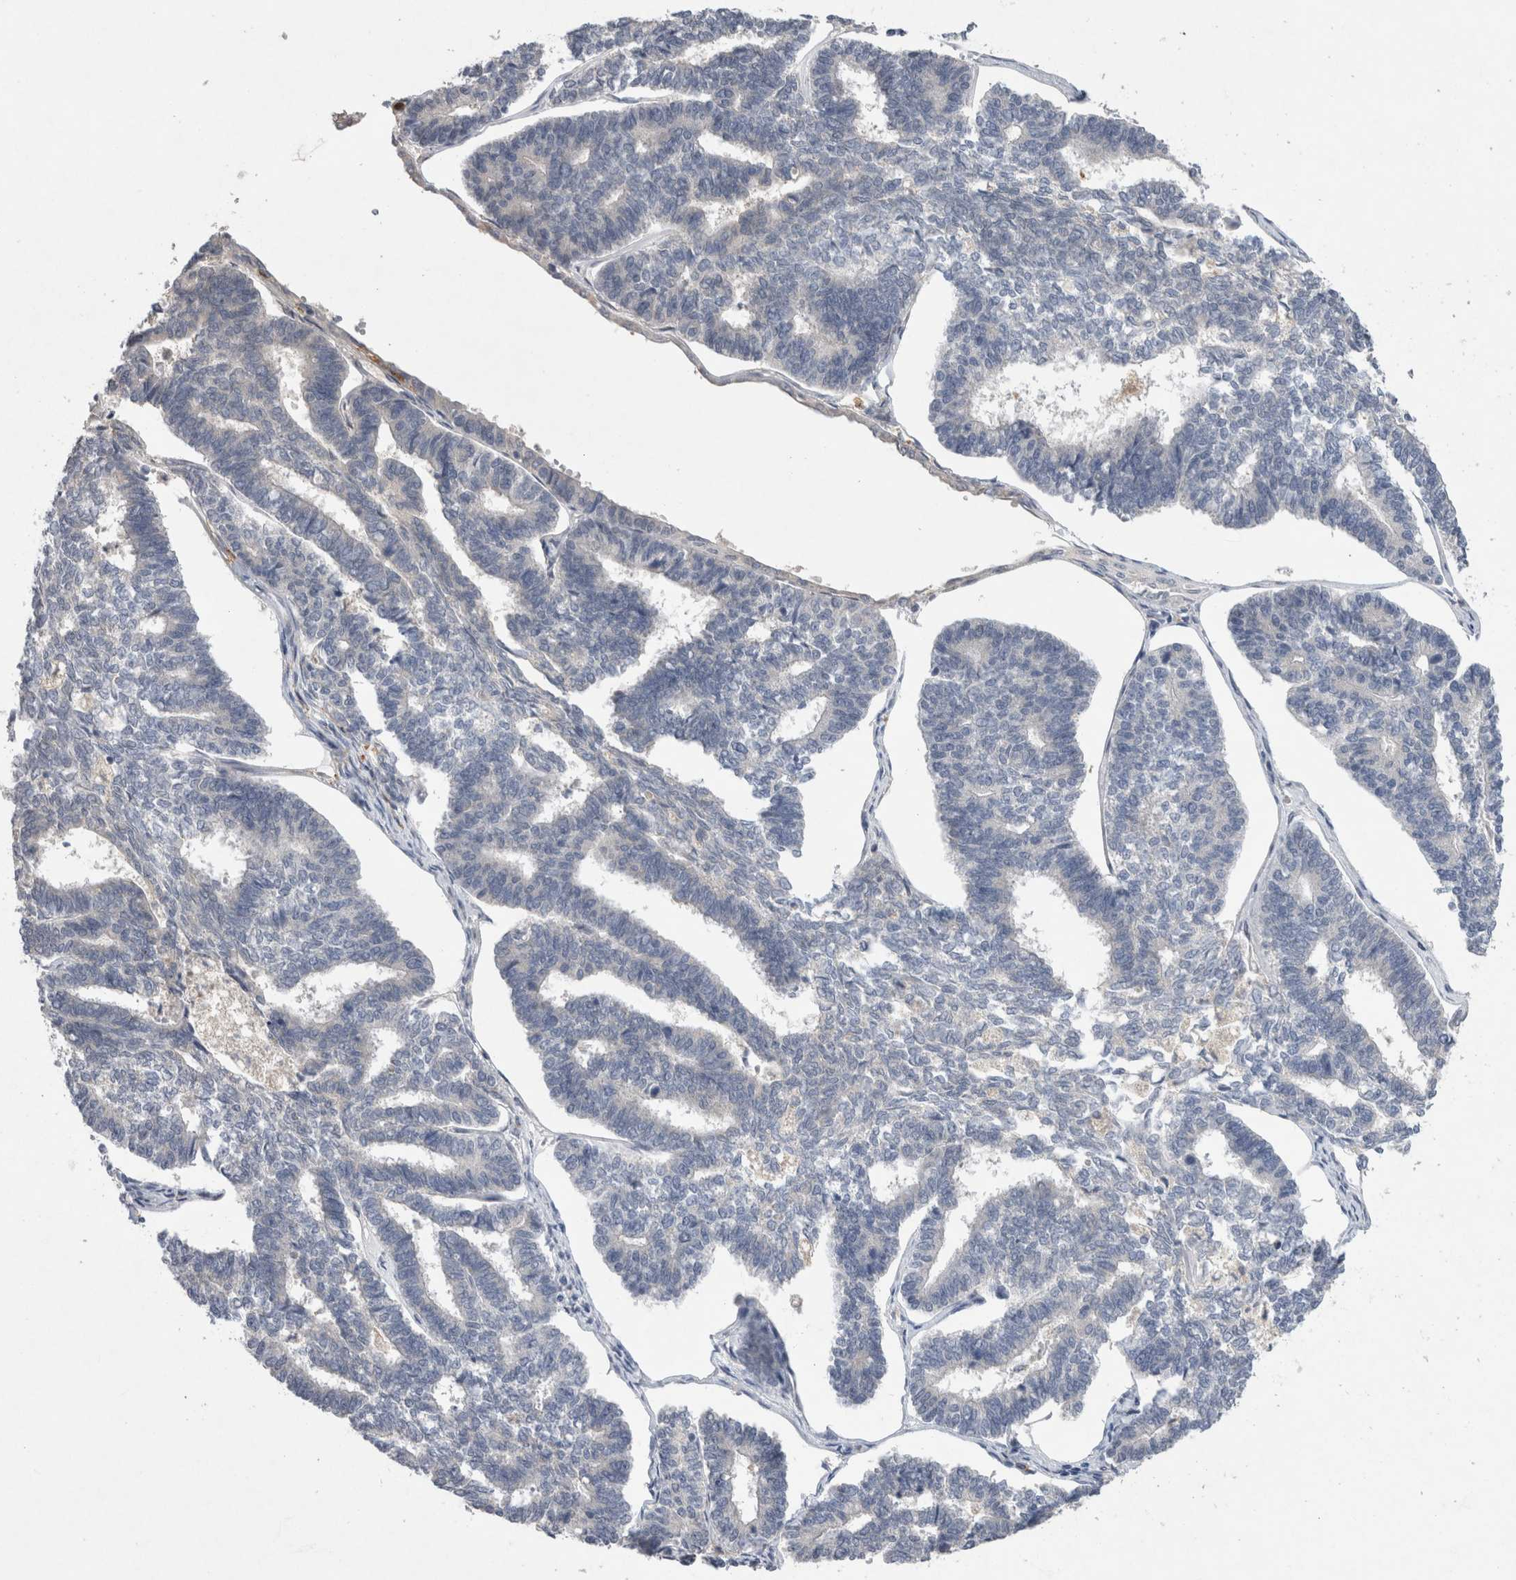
{"staining": {"intensity": "negative", "quantity": "none", "location": "none"}, "tissue": "endometrial cancer", "cell_type": "Tumor cells", "image_type": "cancer", "snomed": [{"axis": "morphology", "description": "Adenocarcinoma, NOS"}, {"axis": "topography", "description": "Endometrium"}], "caption": "Tumor cells are negative for brown protein staining in endometrial adenocarcinoma.", "gene": "VSIG4", "patient": {"sex": "female", "age": 70}}